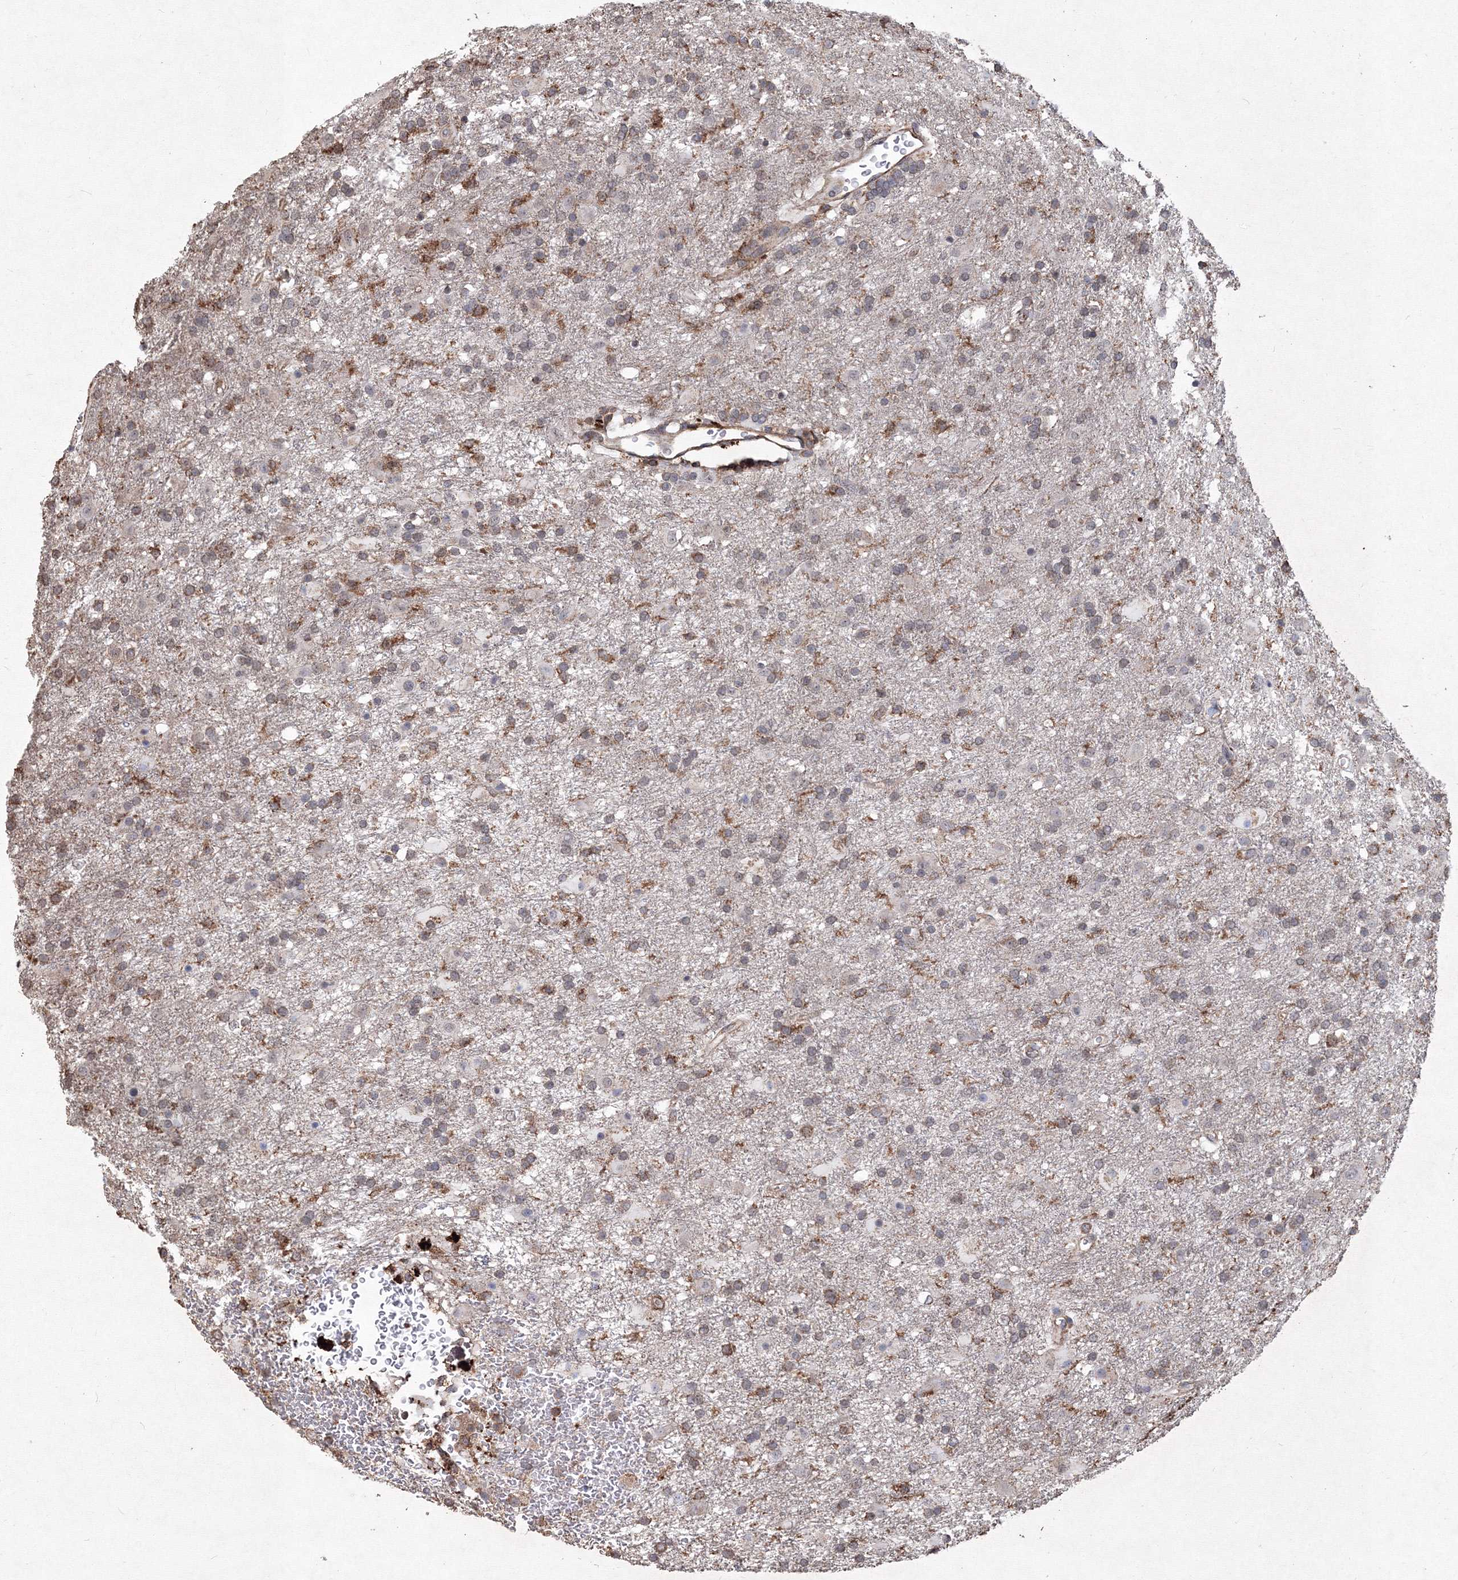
{"staining": {"intensity": "weak", "quantity": "25%-75%", "location": "cytoplasmic/membranous"}, "tissue": "glioma", "cell_type": "Tumor cells", "image_type": "cancer", "snomed": [{"axis": "morphology", "description": "Glioma, malignant, Low grade"}, {"axis": "topography", "description": "Brain"}], "caption": "Glioma stained for a protein (brown) exhibits weak cytoplasmic/membranous positive staining in about 25%-75% of tumor cells.", "gene": "TMEM139", "patient": {"sex": "male", "age": 65}}